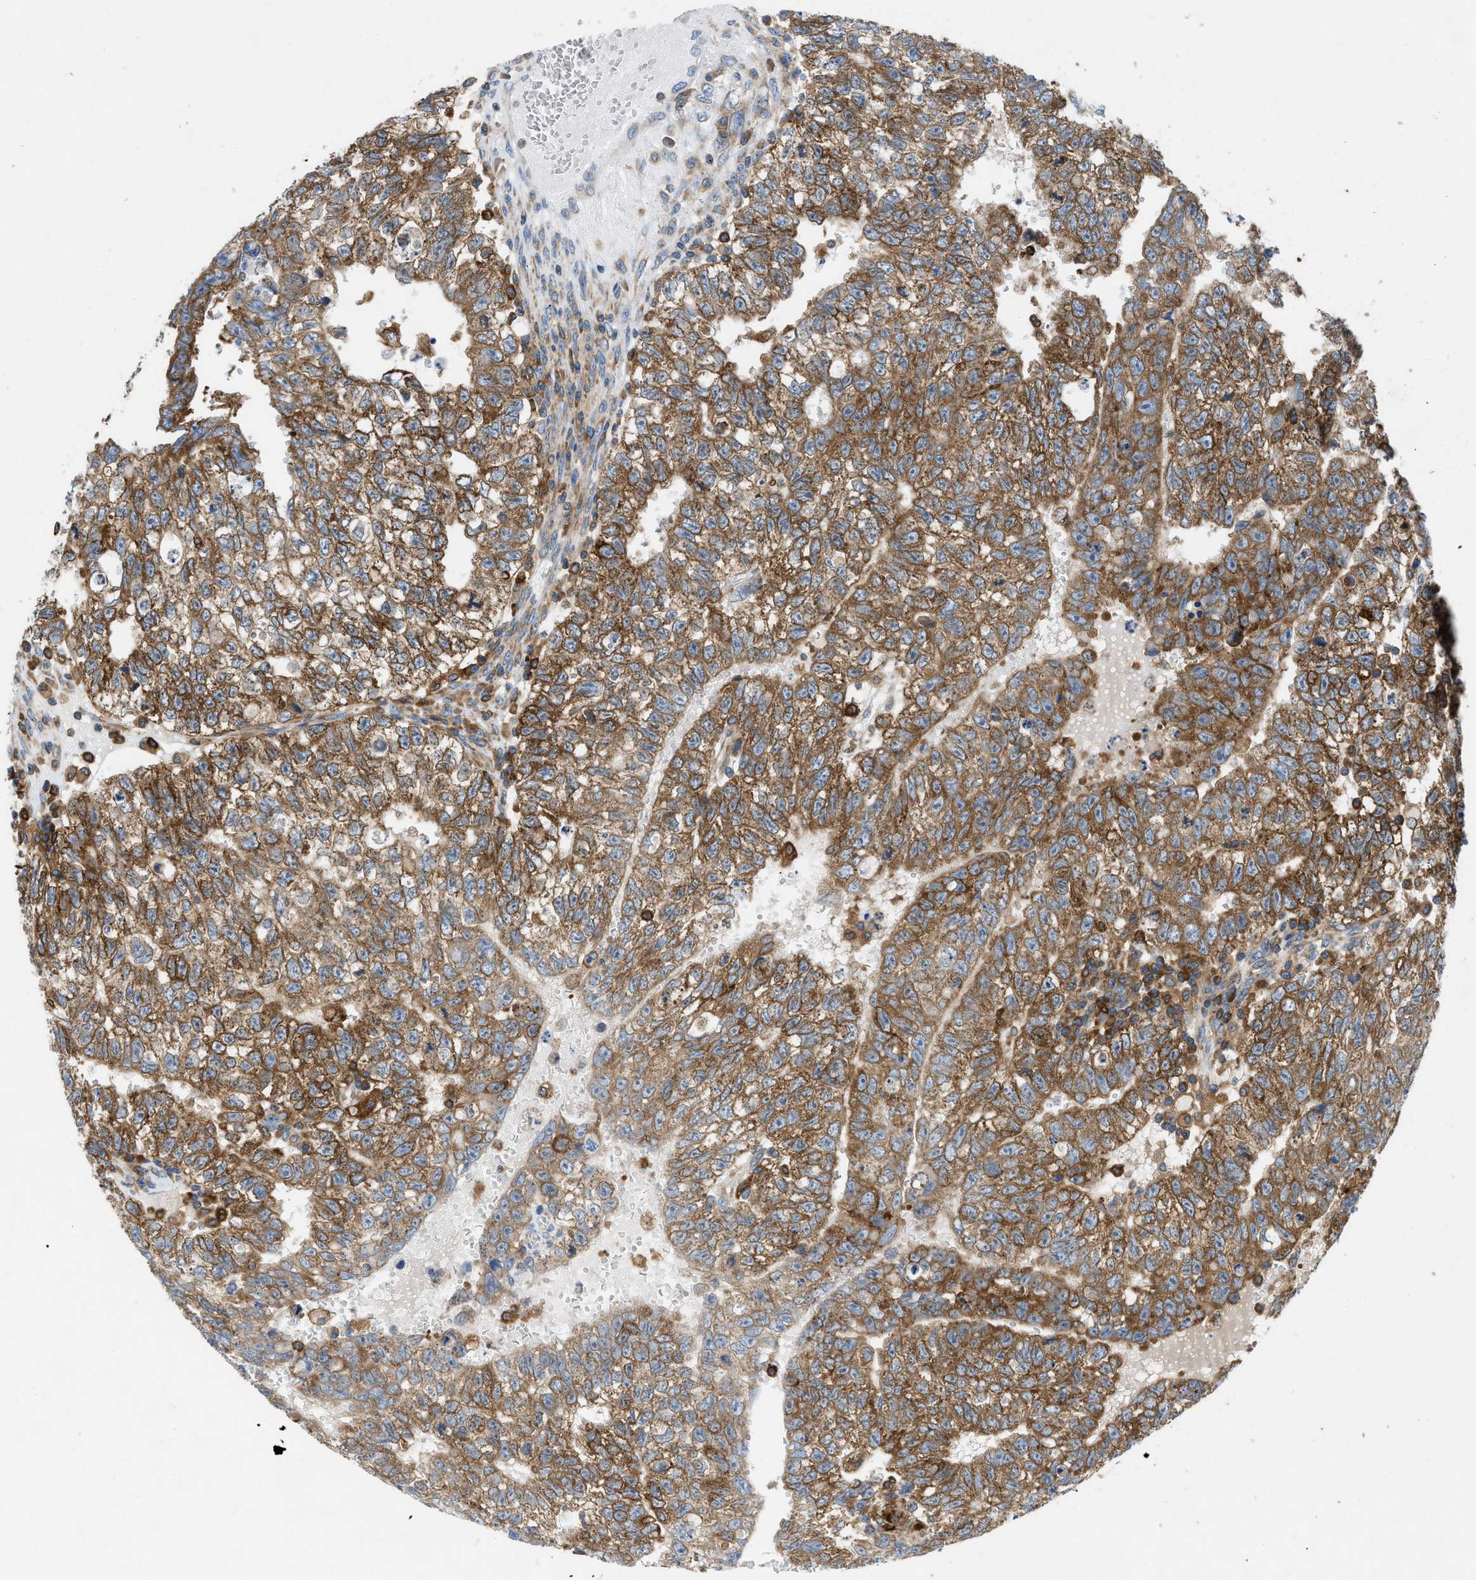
{"staining": {"intensity": "moderate", "quantity": ">75%", "location": "cytoplasmic/membranous"}, "tissue": "testis cancer", "cell_type": "Tumor cells", "image_type": "cancer", "snomed": [{"axis": "morphology", "description": "Seminoma, NOS"}, {"axis": "morphology", "description": "Carcinoma, Embryonal, NOS"}, {"axis": "topography", "description": "Testis"}], "caption": "Testis cancer stained with a protein marker reveals moderate staining in tumor cells.", "gene": "GPAT4", "patient": {"sex": "male", "age": 38}}